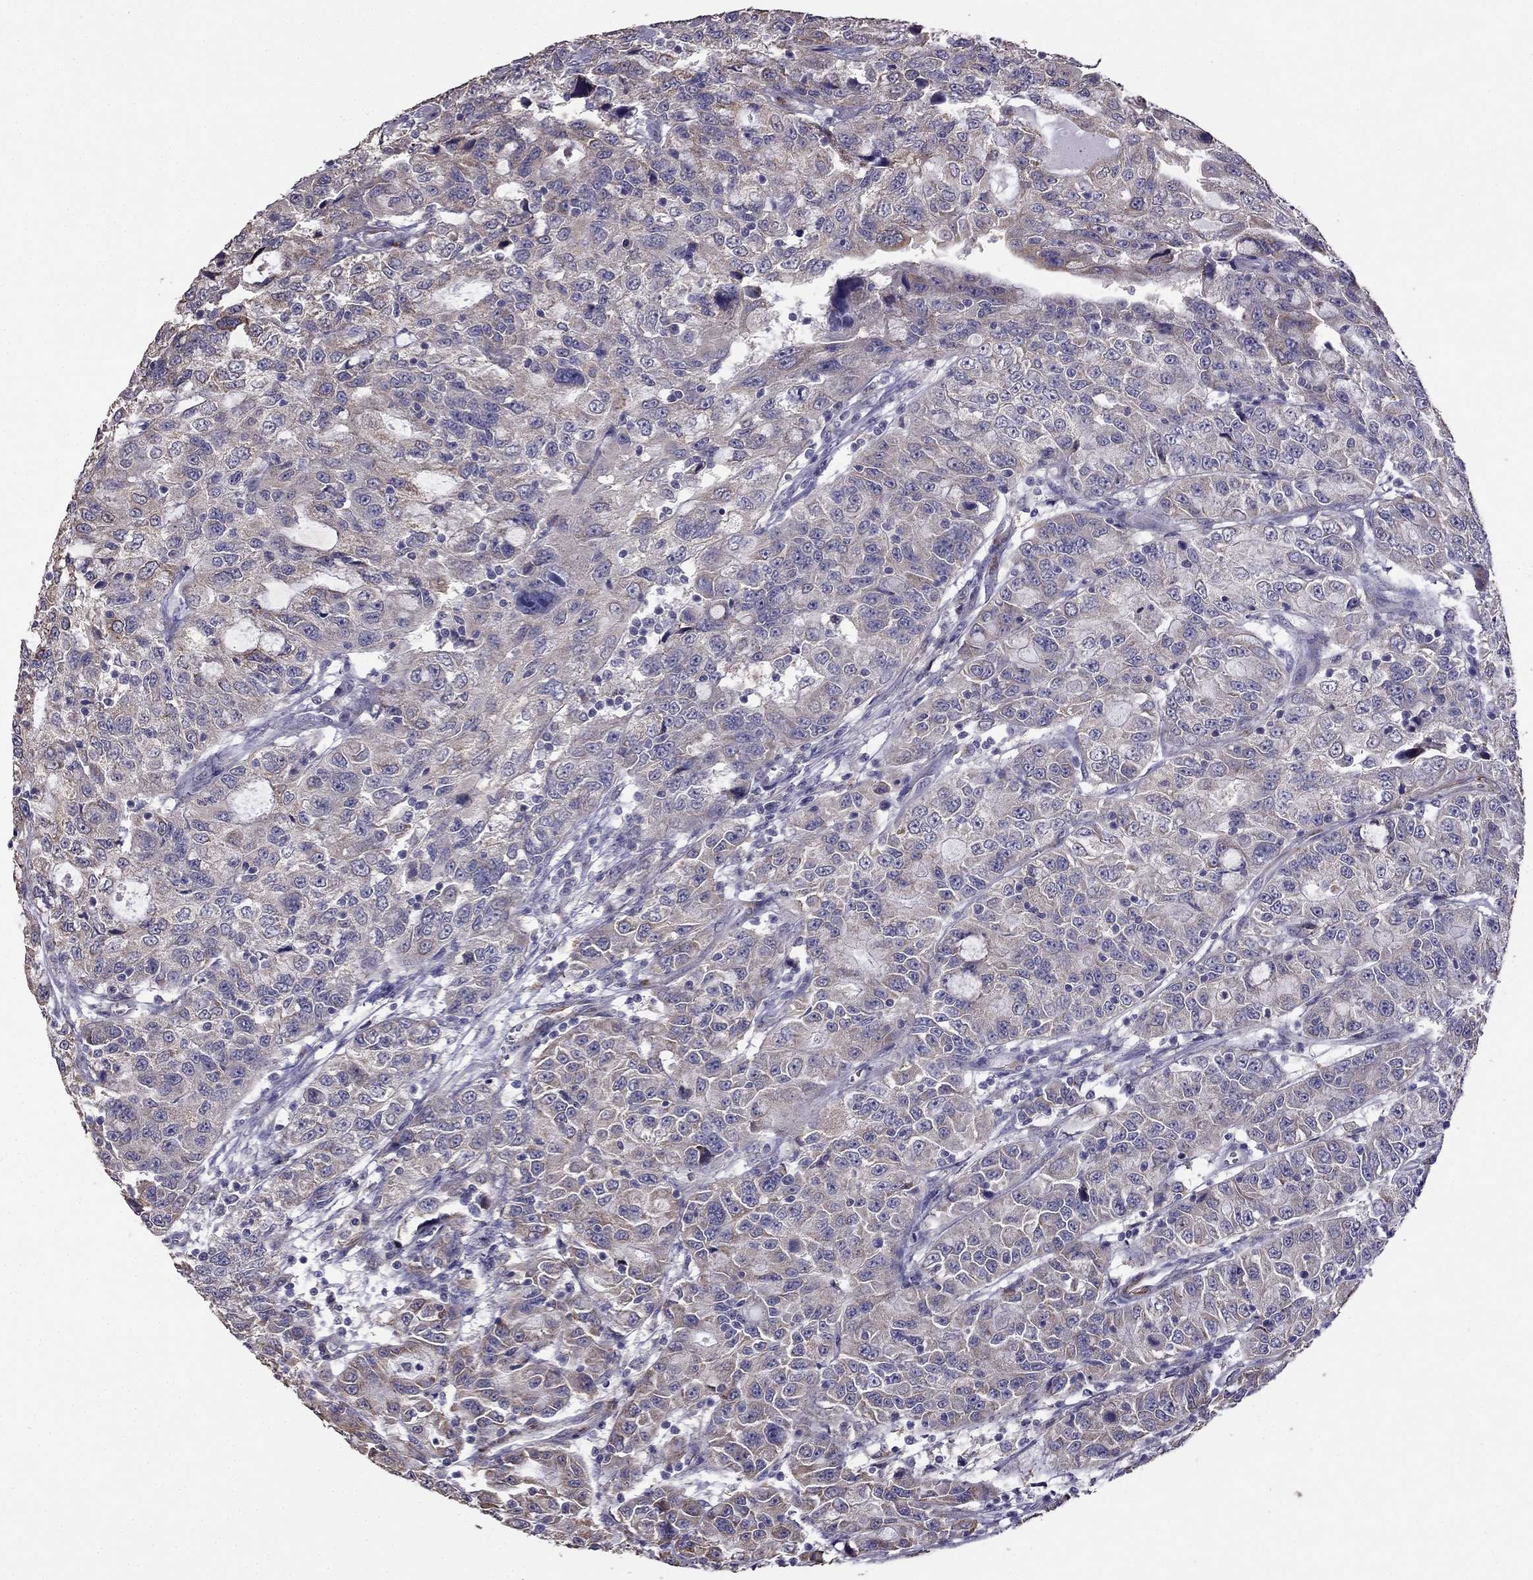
{"staining": {"intensity": "weak", "quantity": "<25%", "location": "cytoplasmic/membranous"}, "tissue": "urothelial cancer", "cell_type": "Tumor cells", "image_type": "cancer", "snomed": [{"axis": "morphology", "description": "Urothelial carcinoma, NOS"}, {"axis": "morphology", "description": "Urothelial carcinoma, High grade"}, {"axis": "topography", "description": "Urinary bladder"}], "caption": "There is no significant expression in tumor cells of urothelial carcinoma (high-grade). (DAB immunohistochemistry (IHC) visualized using brightfield microscopy, high magnification).", "gene": "CDH9", "patient": {"sex": "female", "age": 73}}